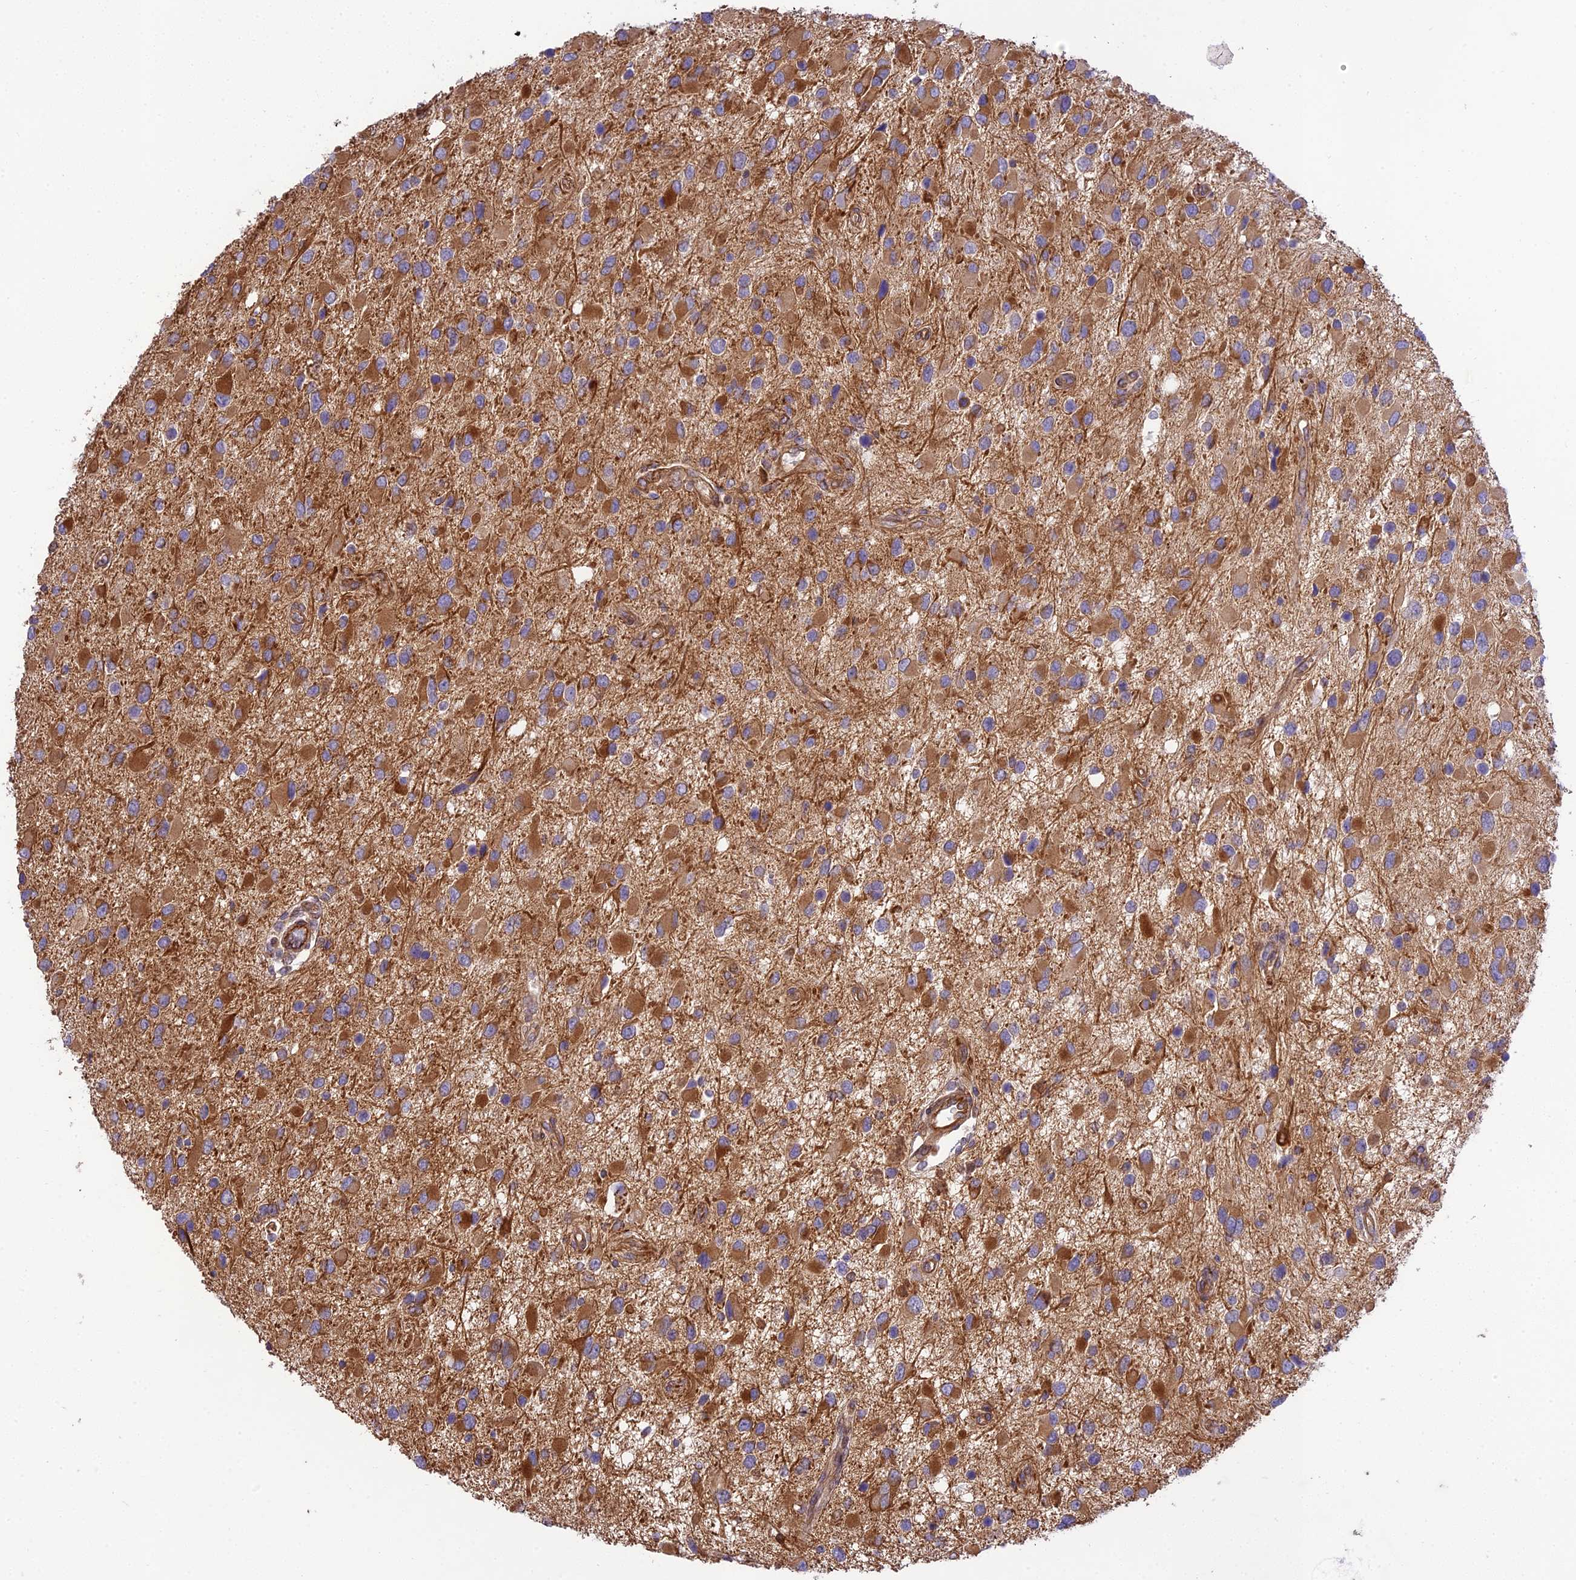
{"staining": {"intensity": "moderate", "quantity": "25%-75%", "location": "cytoplasmic/membranous"}, "tissue": "glioma", "cell_type": "Tumor cells", "image_type": "cancer", "snomed": [{"axis": "morphology", "description": "Glioma, malignant, High grade"}, {"axis": "topography", "description": "Brain"}], "caption": "Immunohistochemistry (DAB (3,3'-diaminobenzidine)) staining of glioma shows moderate cytoplasmic/membranous protein positivity in approximately 25%-75% of tumor cells.", "gene": "EXOC3L4", "patient": {"sex": "male", "age": 53}}